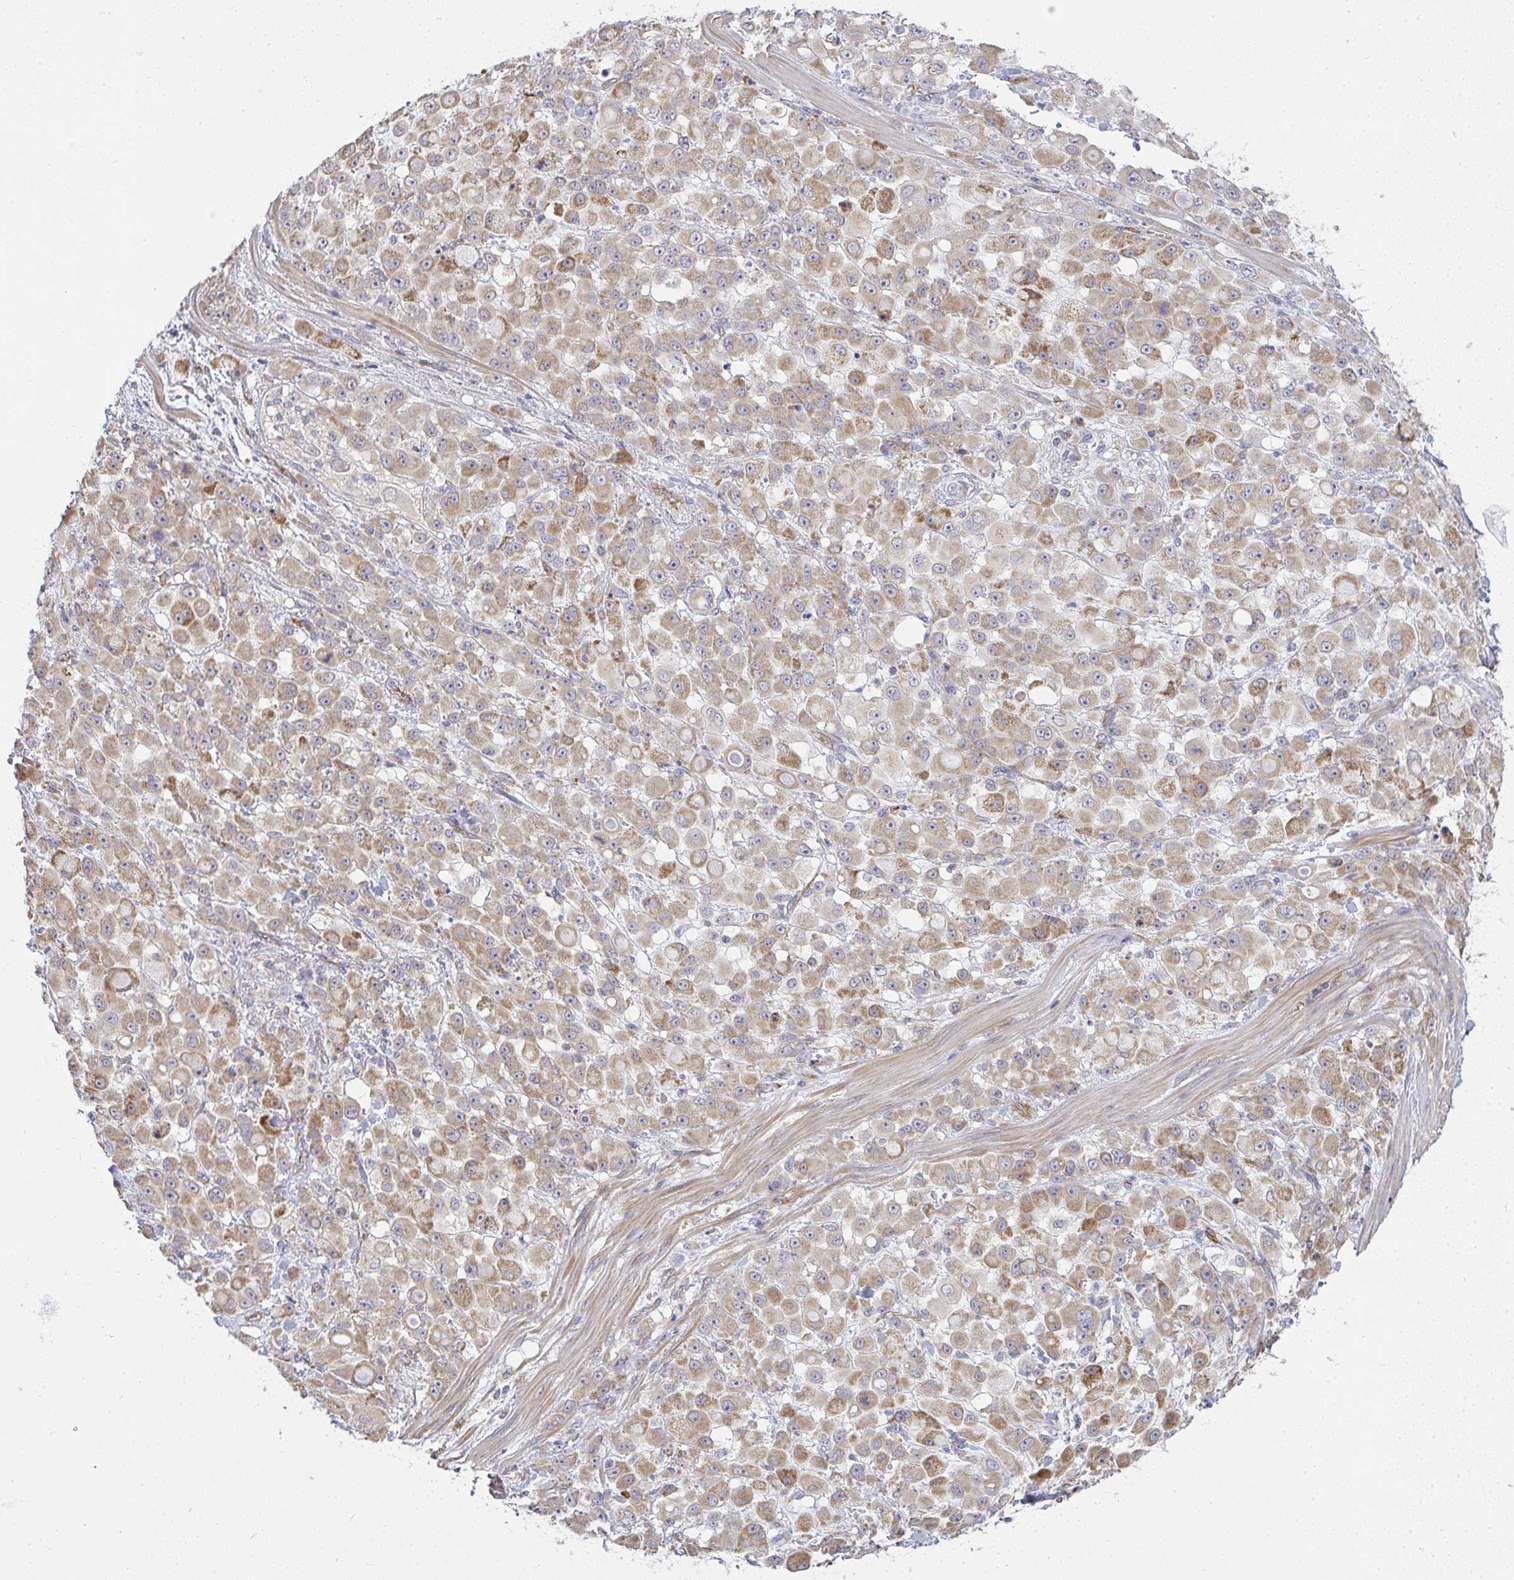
{"staining": {"intensity": "moderate", "quantity": ">75%", "location": "cytoplasmic/membranous"}, "tissue": "stomach cancer", "cell_type": "Tumor cells", "image_type": "cancer", "snomed": [{"axis": "morphology", "description": "Adenocarcinoma, NOS"}, {"axis": "topography", "description": "Stomach"}], "caption": "An immunohistochemistry image of neoplastic tissue is shown. Protein staining in brown shows moderate cytoplasmic/membranous positivity in stomach adenocarcinoma within tumor cells. (Stains: DAB (3,3'-diaminobenzidine) in brown, nuclei in blue, Microscopy: brightfield microscopy at high magnification).", "gene": "B4GALT6", "patient": {"sex": "female", "age": 76}}